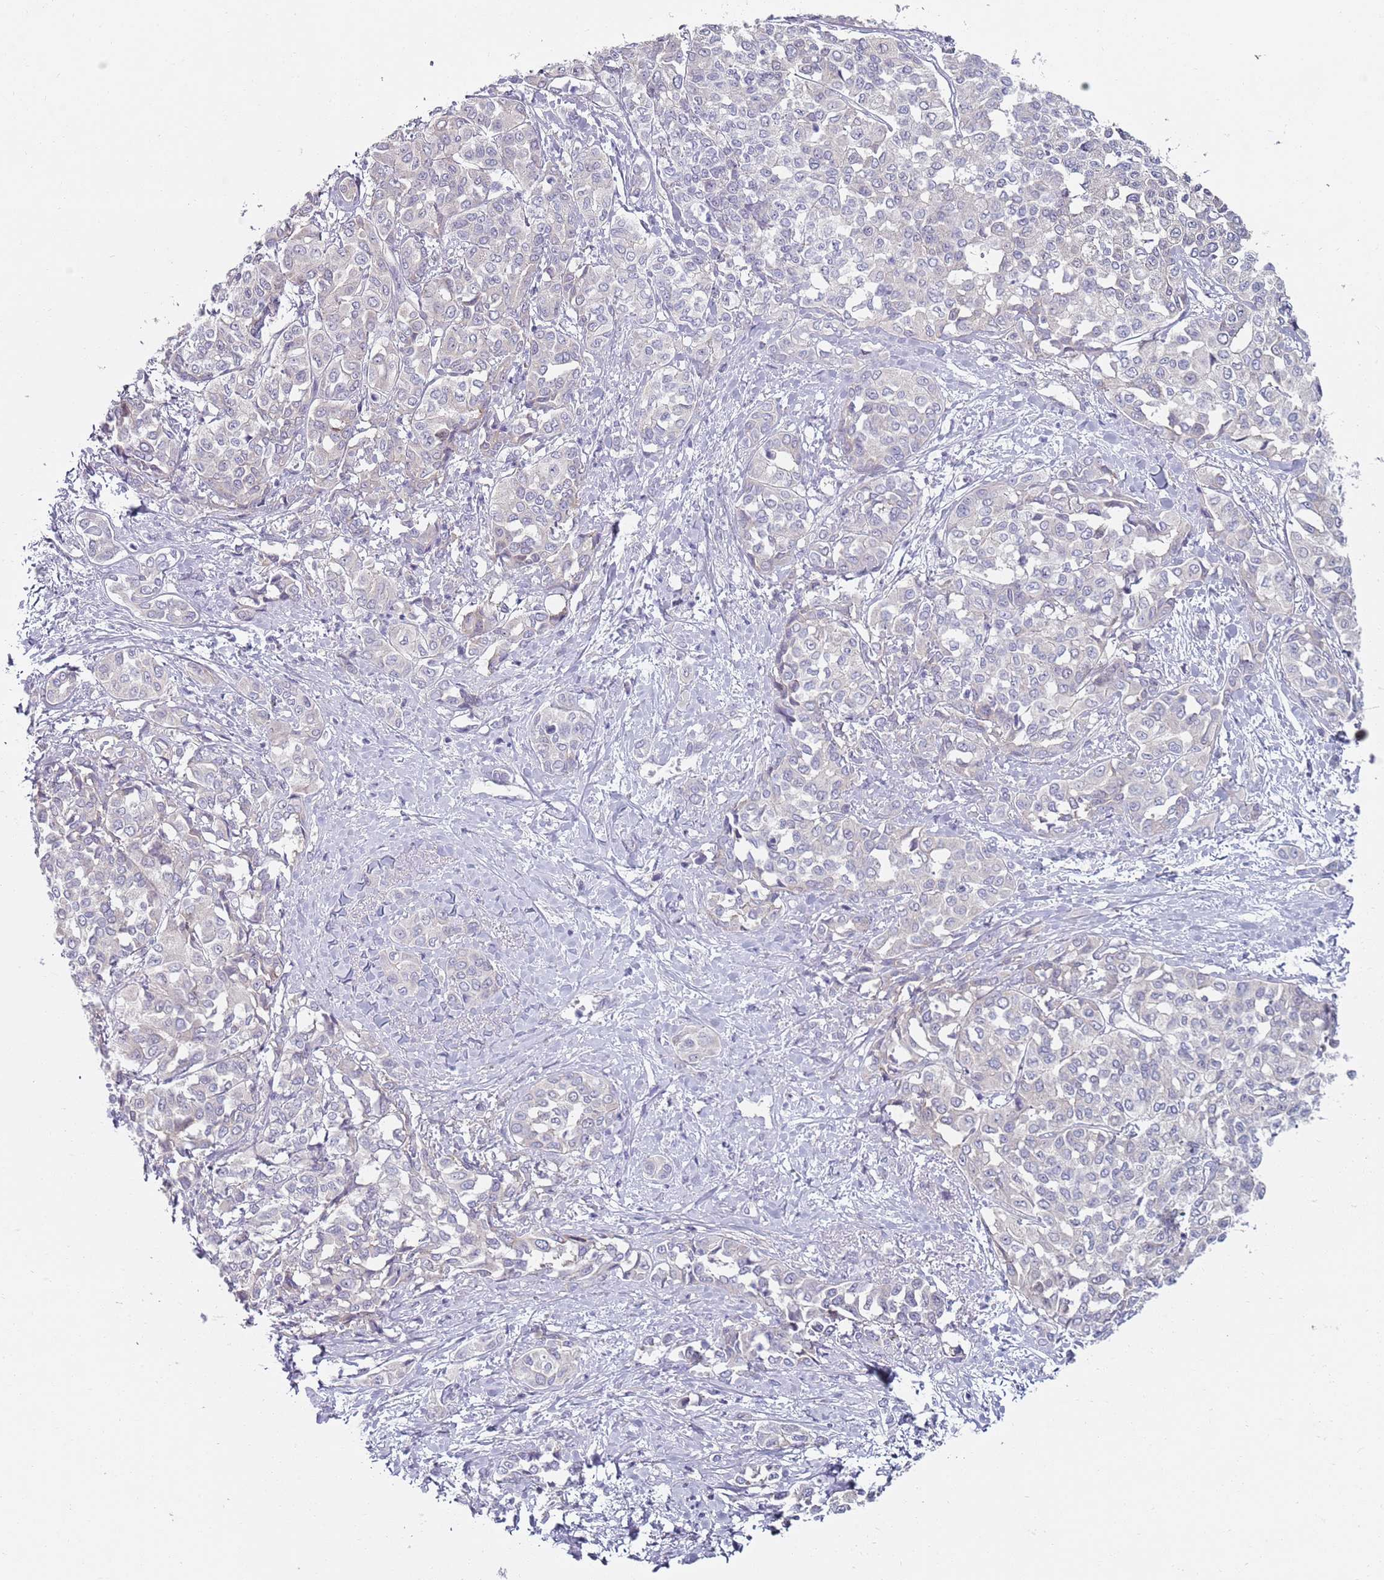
{"staining": {"intensity": "negative", "quantity": "none", "location": "none"}, "tissue": "liver cancer", "cell_type": "Tumor cells", "image_type": "cancer", "snomed": [{"axis": "morphology", "description": "Cholangiocarcinoma"}, {"axis": "topography", "description": "Liver"}], "caption": "Liver cholangiocarcinoma stained for a protein using immunohistochemistry (IHC) shows no expression tumor cells.", "gene": "SLC26A6", "patient": {"sex": "female", "age": 77}}